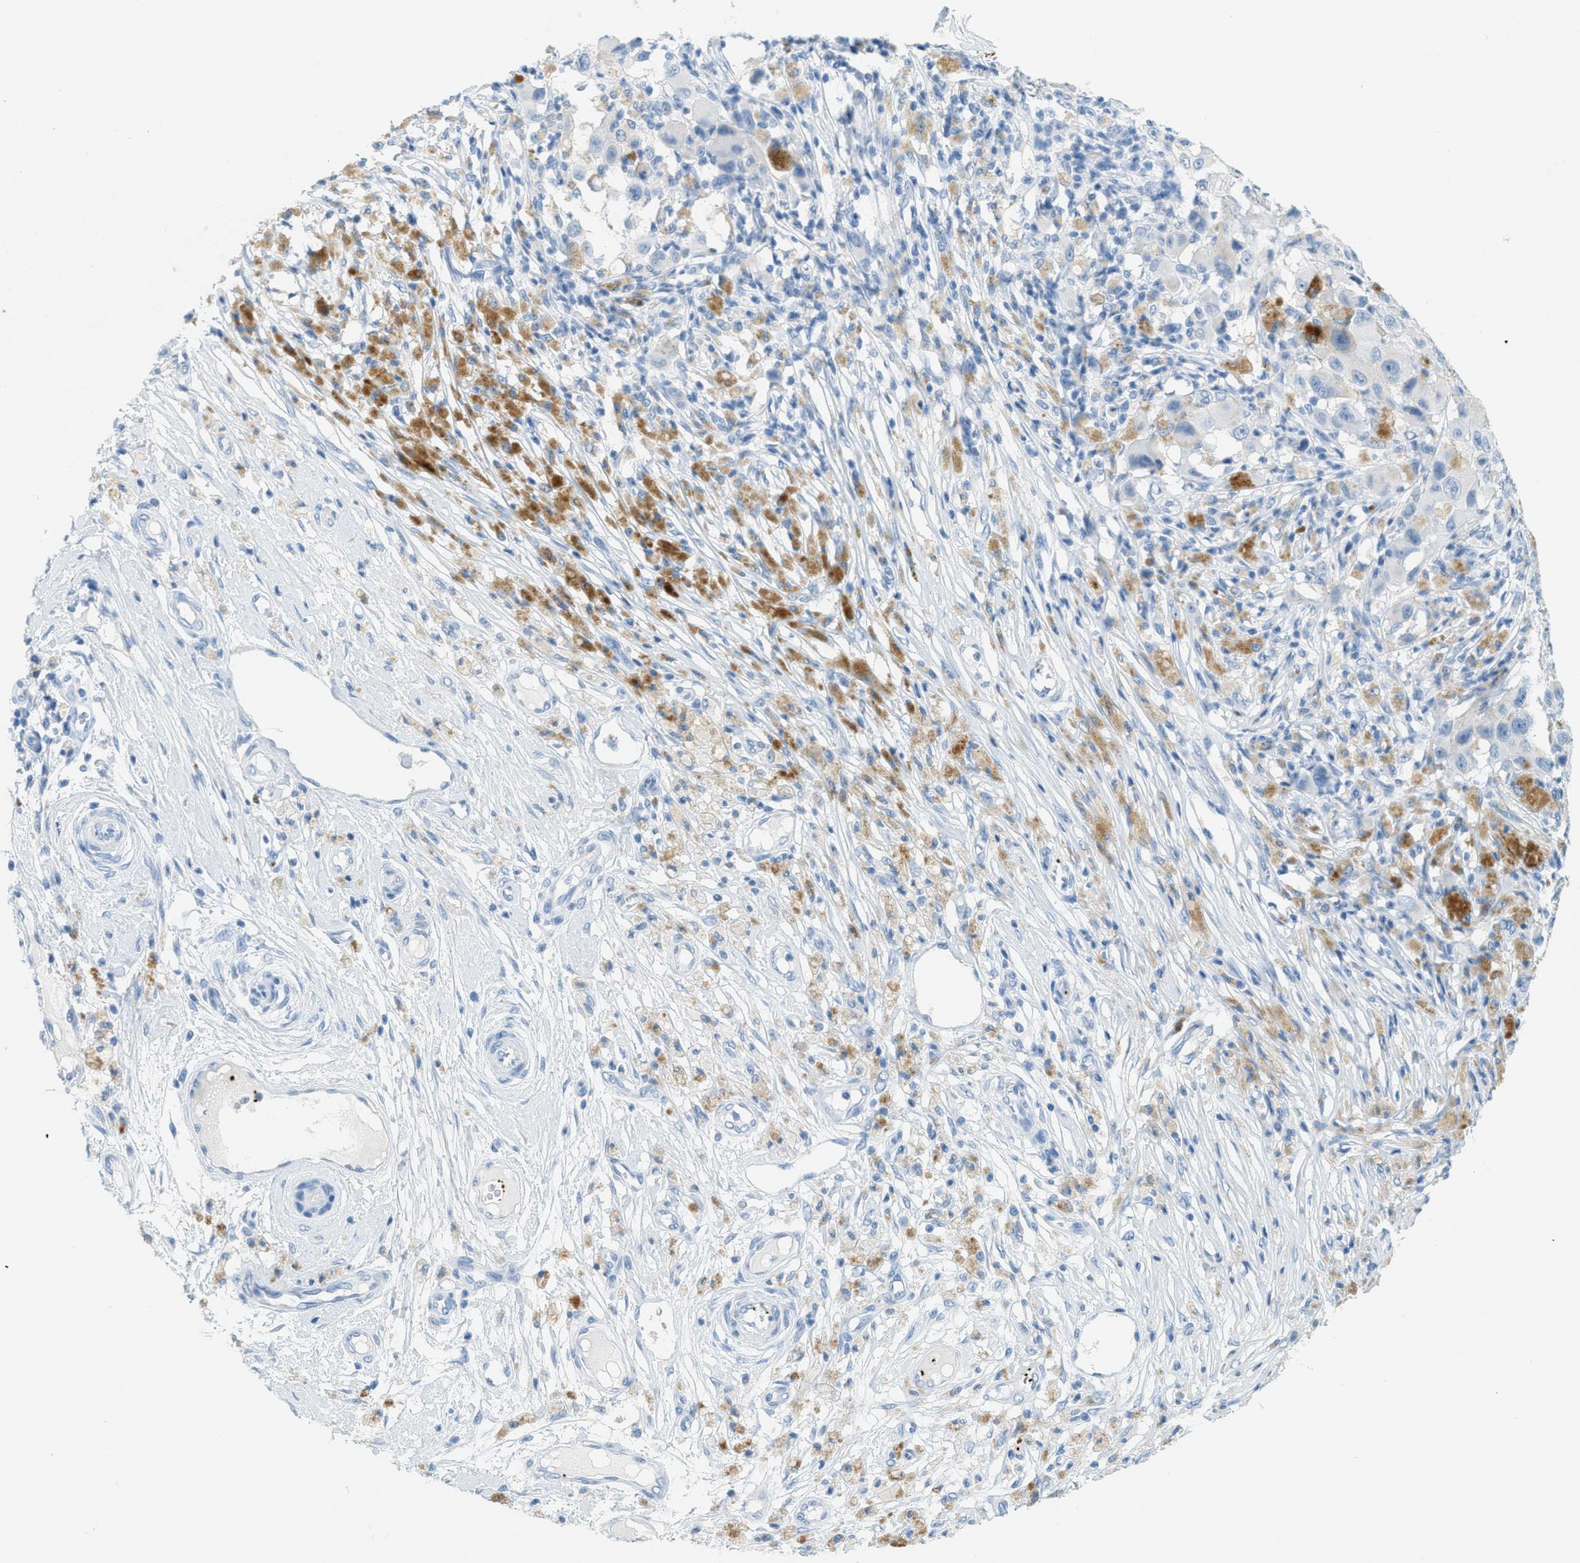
{"staining": {"intensity": "negative", "quantity": "none", "location": "none"}, "tissue": "melanoma", "cell_type": "Tumor cells", "image_type": "cancer", "snomed": [{"axis": "morphology", "description": "Malignant melanoma, NOS"}, {"axis": "topography", "description": "Skin"}], "caption": "High magnification brightfield microscopy of melanoma stained with DAB (3,3'-diaminobenzidine) (brown) and counterstained with hematoxylin (blue): tumor cells show no significant expression. (DAB immunohistochemistry (IHC) with hematoxylin counter stain).", "gene": "PPBP", "patient": {"sex": "male", "age": 96}}